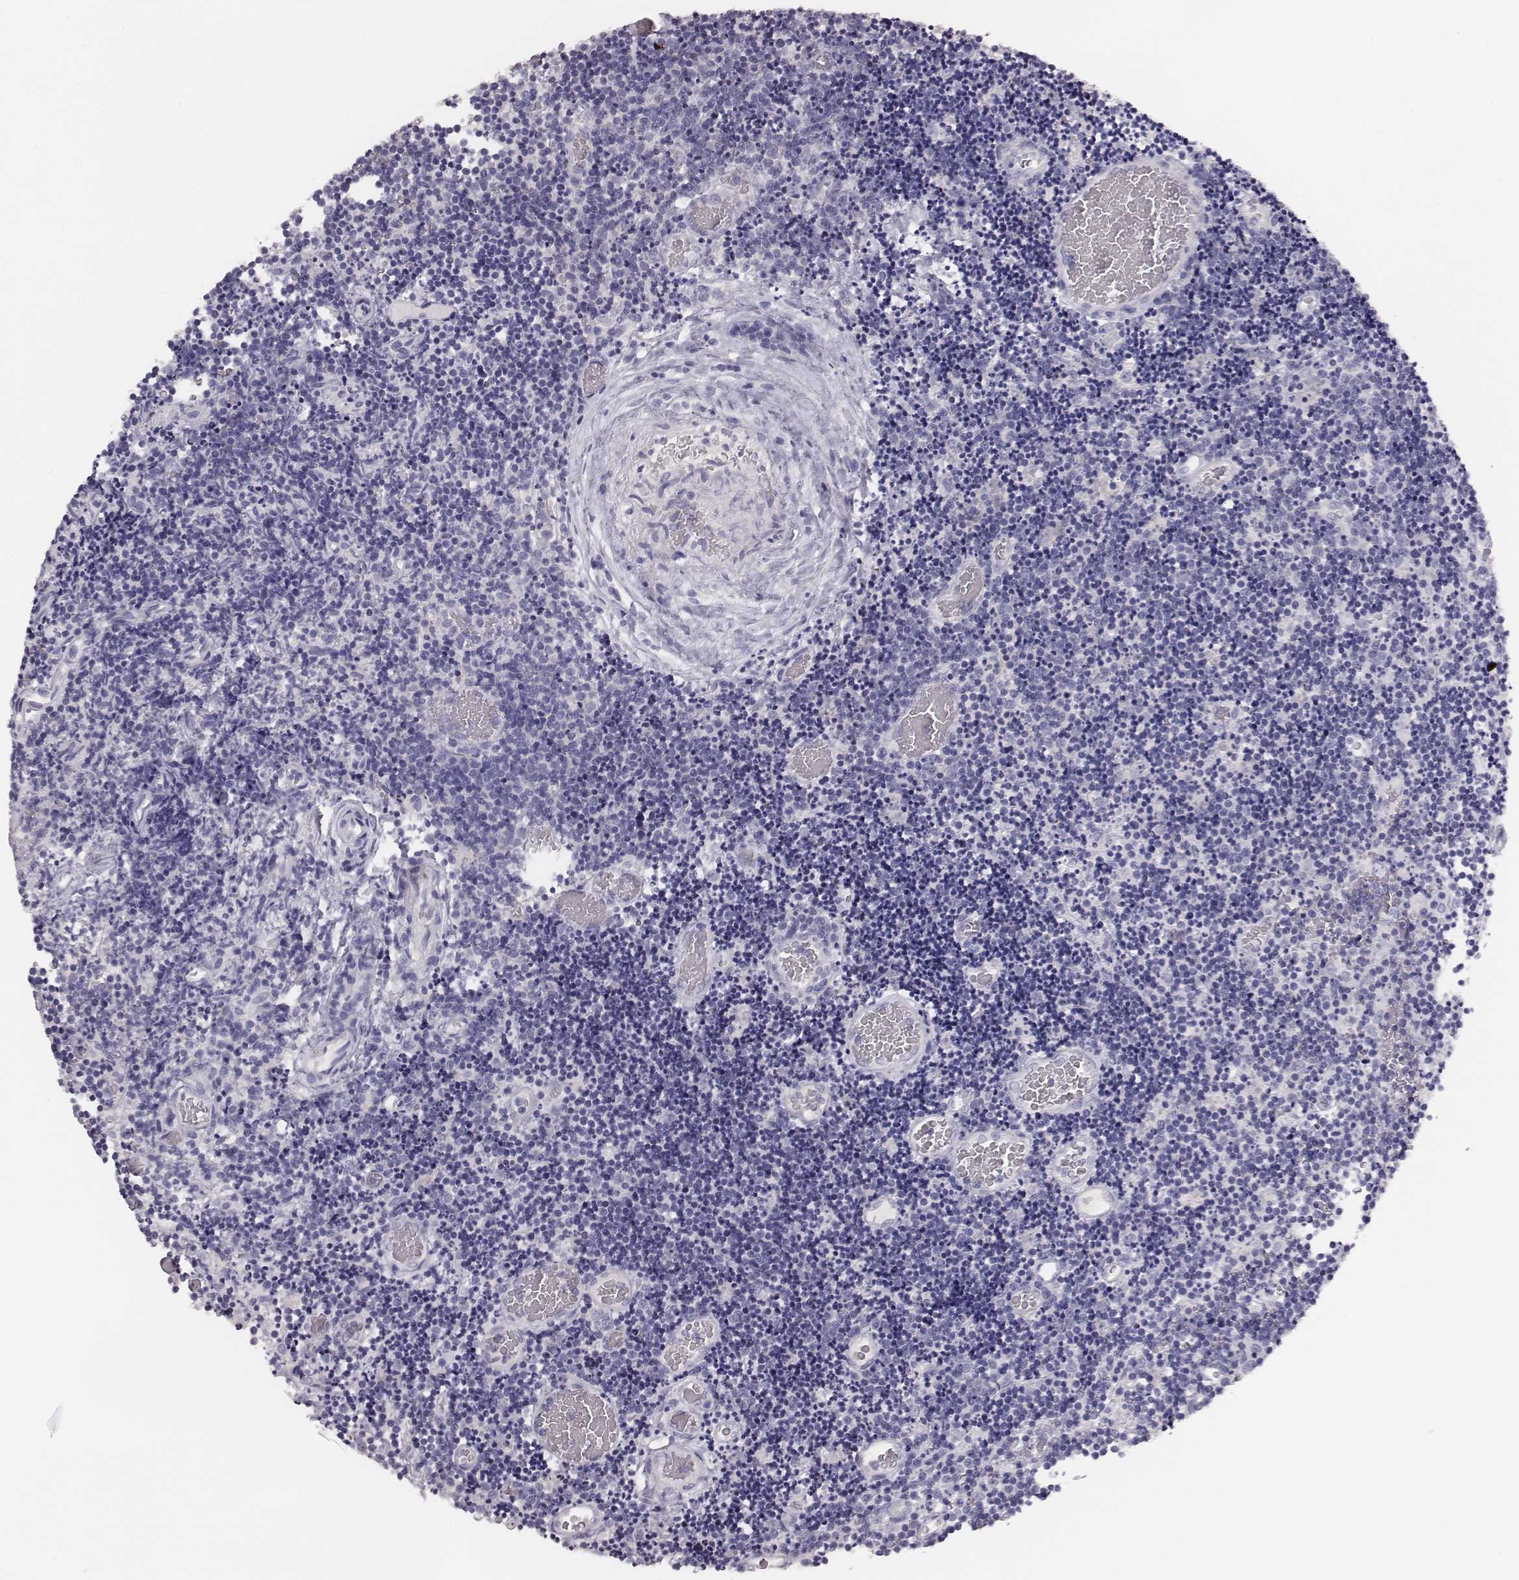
{"staining": {"intensity": "negative", "quantity": "none", "location": "none"}, "tissue": "lymphoma", "cell_type": "Tumor cells", "image_type": "cancer", "snomed": [{"axis": "morphology", "description": "Malignant lymphoma, non-Hodgkin's type, Low grade"}, {"axis": "topography", "description": "Brain"}], "caption": "The photomicrograph reveals no significant staining in tumor cells of lymphoma.", "gene": "MYH6", "patient": {"sex": "female", "age": 66}}